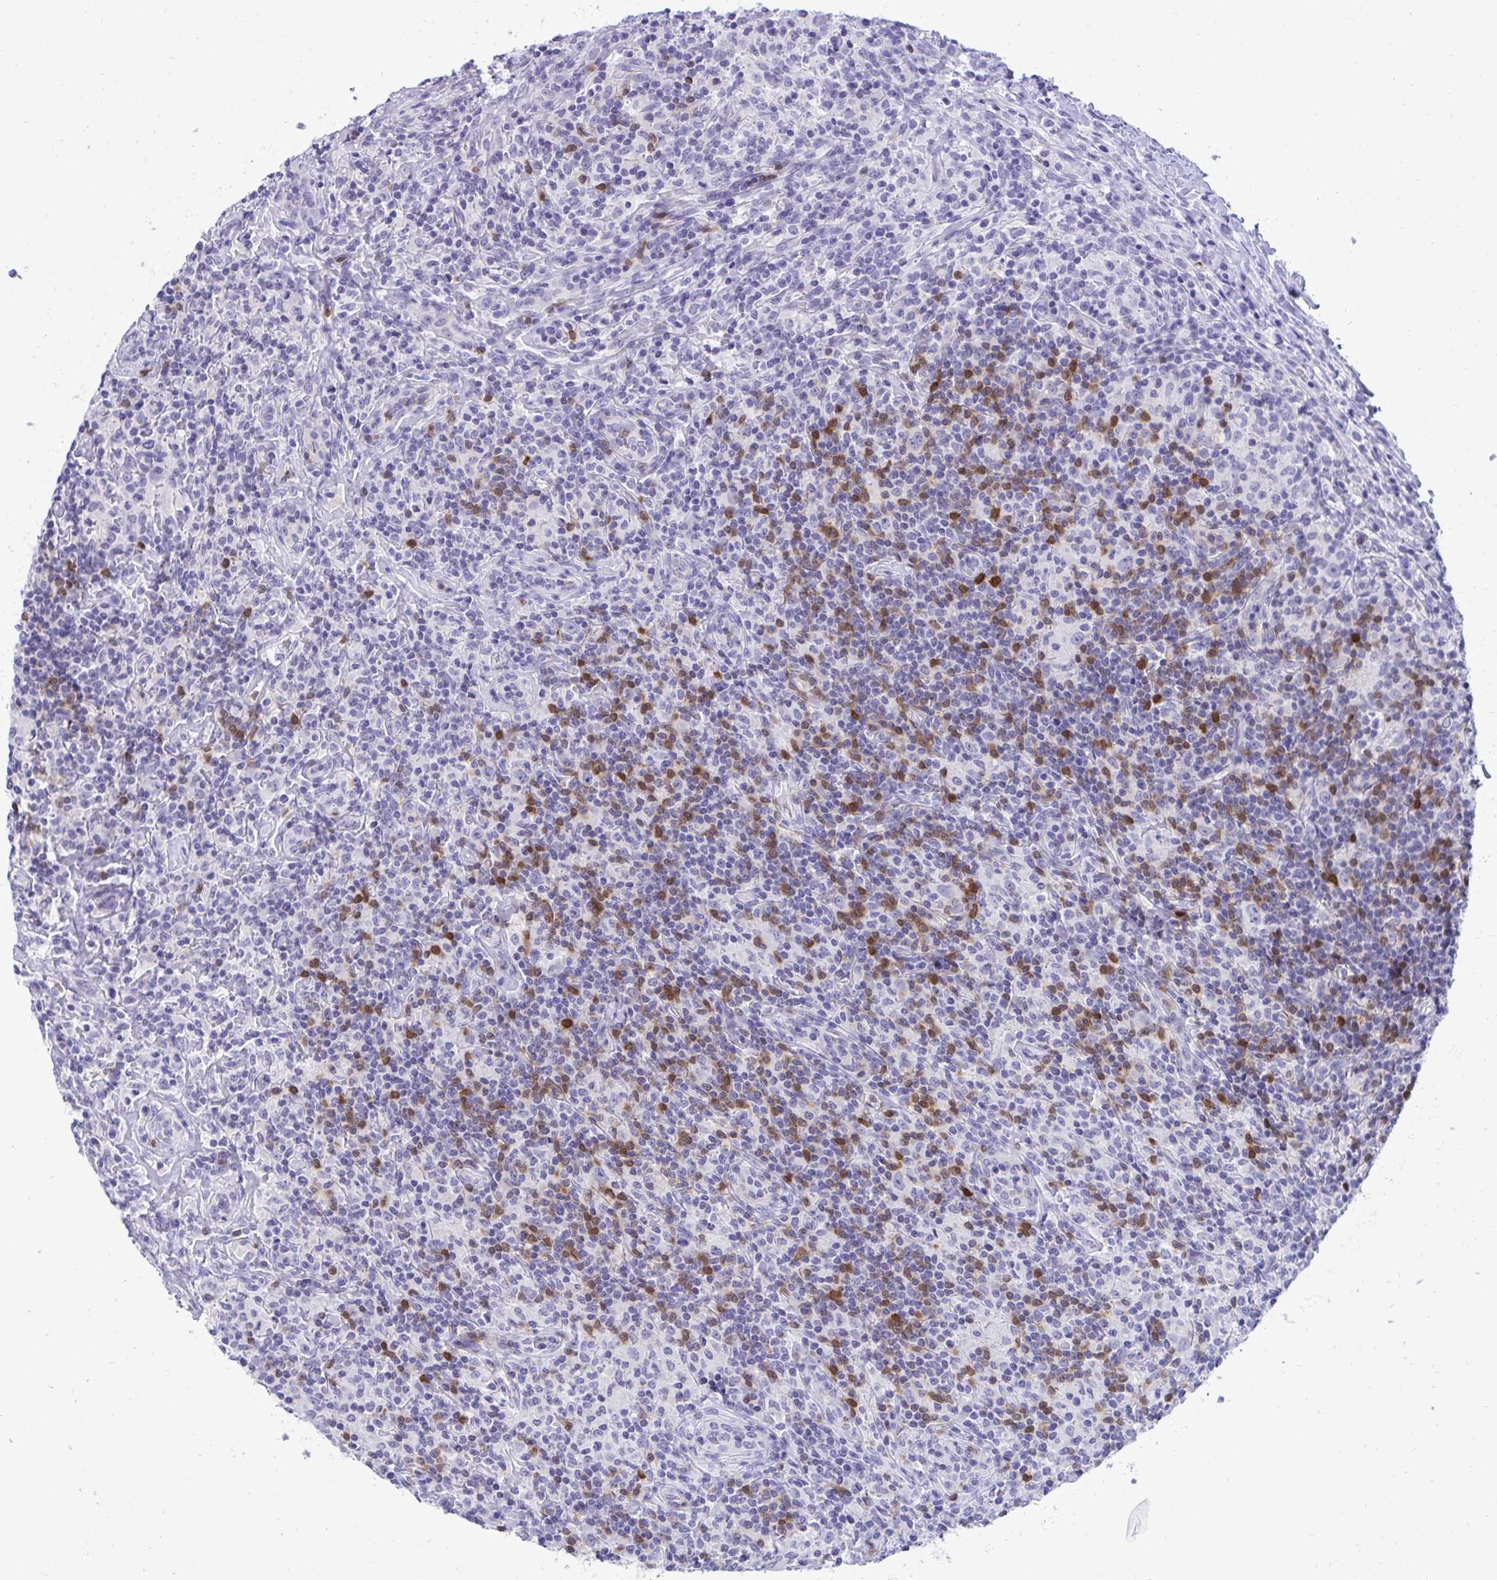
{"staining": {"intensity": "negative", "quantity": "none", "location": "none"}, "tissue": "lymphoma", "cell_type": "Tumor cells", "image_type": "cancer", "snomed": [{"axis": "morphology", "description": "Hodgkin's disease, NOS"}, {"axis": "morphology", "description": "Hodgkin's lymphoma, nodular sclerosis"}, {"axis": "topography", "description": "Lymph node"}], "caption": "DAB (3,3'-diaminobenzidine) immunohistochemical staining of human Hodgkin's lymphoma, nodular sclerosis demonstrates no significant positivity in tumor cells.", "gene": "PGM2L1", "patient": {"sex": "female", "age": 10}}